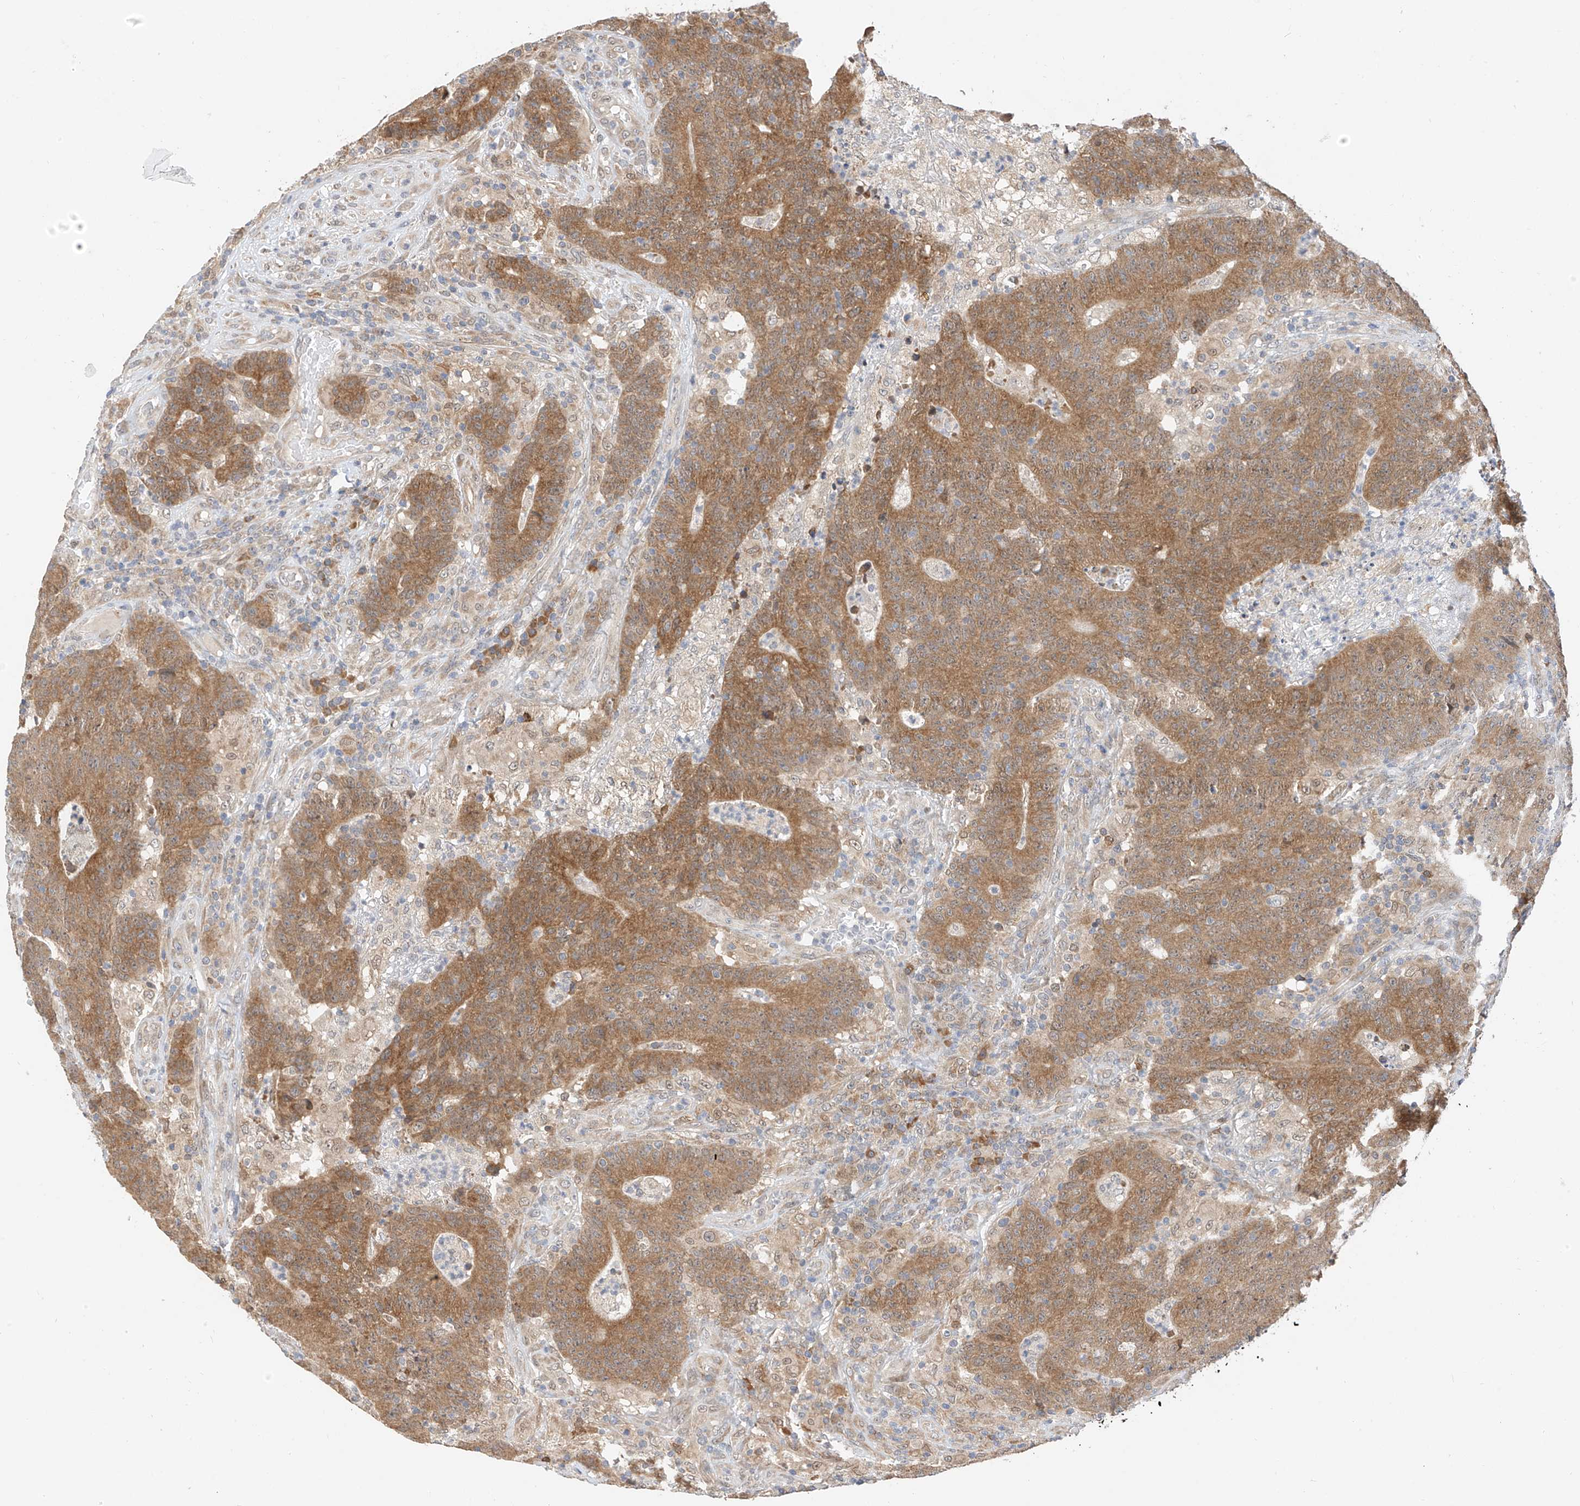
{"staining": {"intensity": "moderate", "quantity": ">75%", "location": "cytoplasmic/membranous"}, "tissue": "colorectal cancer", "cell_type": "Tumor cells", "image_type": "cancer", "snomed": [{"axis": "morphology", "description": "Normal tissue, NOS"}, {"axis": "morphology", "description": "Adenocarcinoma, NOS"}, {"axis": "topography", "description": "Colon"}], "caption": "The immunohistochemical stain labels moderate cytoplasmic/membranous positivity in tumor cells of colorectal adenocarcinoma tissue. (IHC, brightfield microscopy, high magnification).", "gene": "PPA2", "patient": {"sex": "female", "age": 75}}